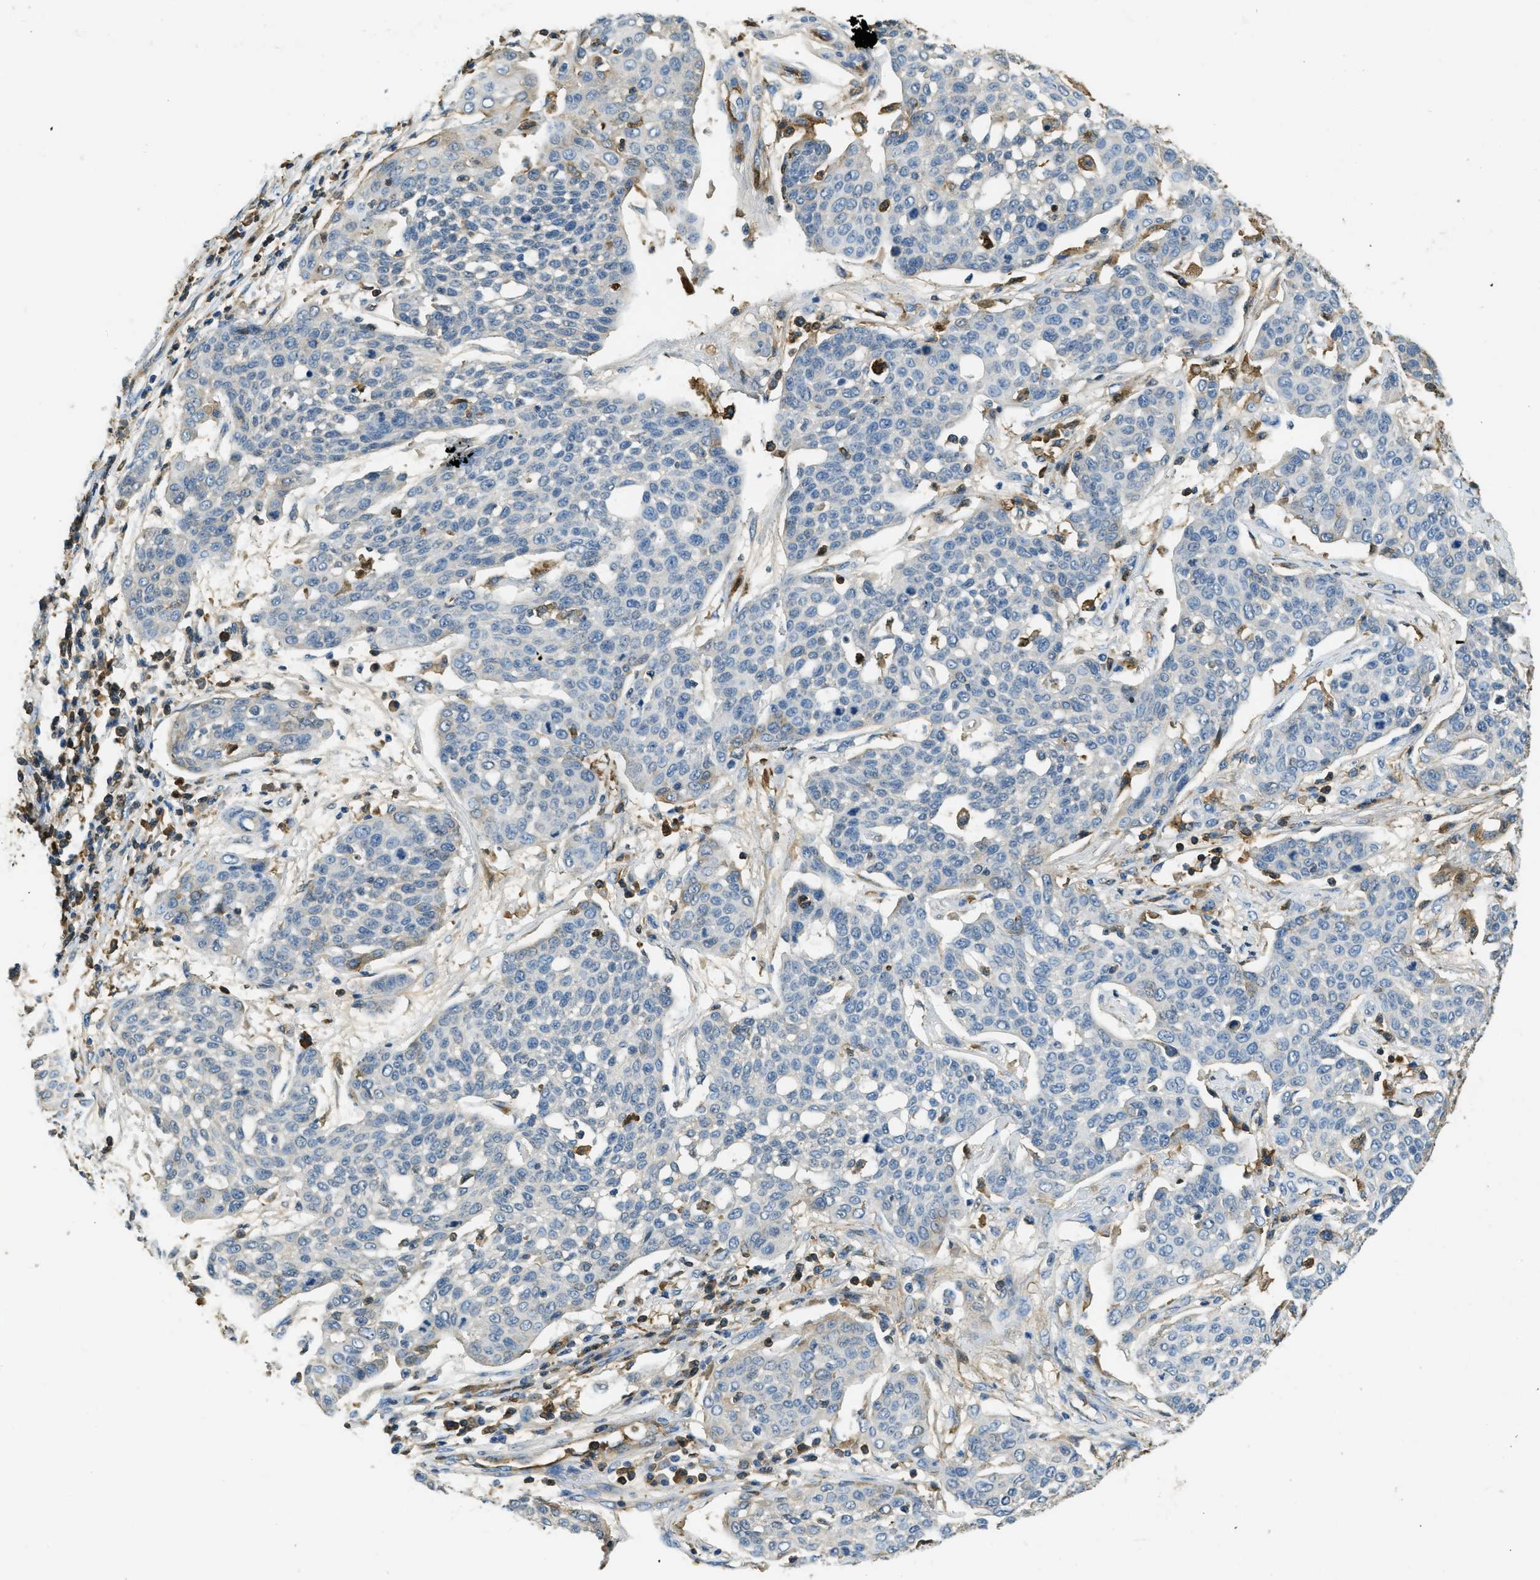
{"staining": {"intensity": "weak", "quantity": "<25%", "location": "cytoplasmic/membranous"}, "tissue": "cervical cancer", "cell_type": "Tumor cells", "image_type": "cancer", "snomed": [{"axis": "morphology", "description": "Squamous cell carcinoma, NOS"}, {"axis": "topography", "description": "Cervix"}], "caption": "Human squamous cell carcinoma (cervical) stained for a protein using immunohistochemistry displays no expression in tumor cells.", "gene": "PRTN3", "patient": {"sex": "female", "age": 34}}